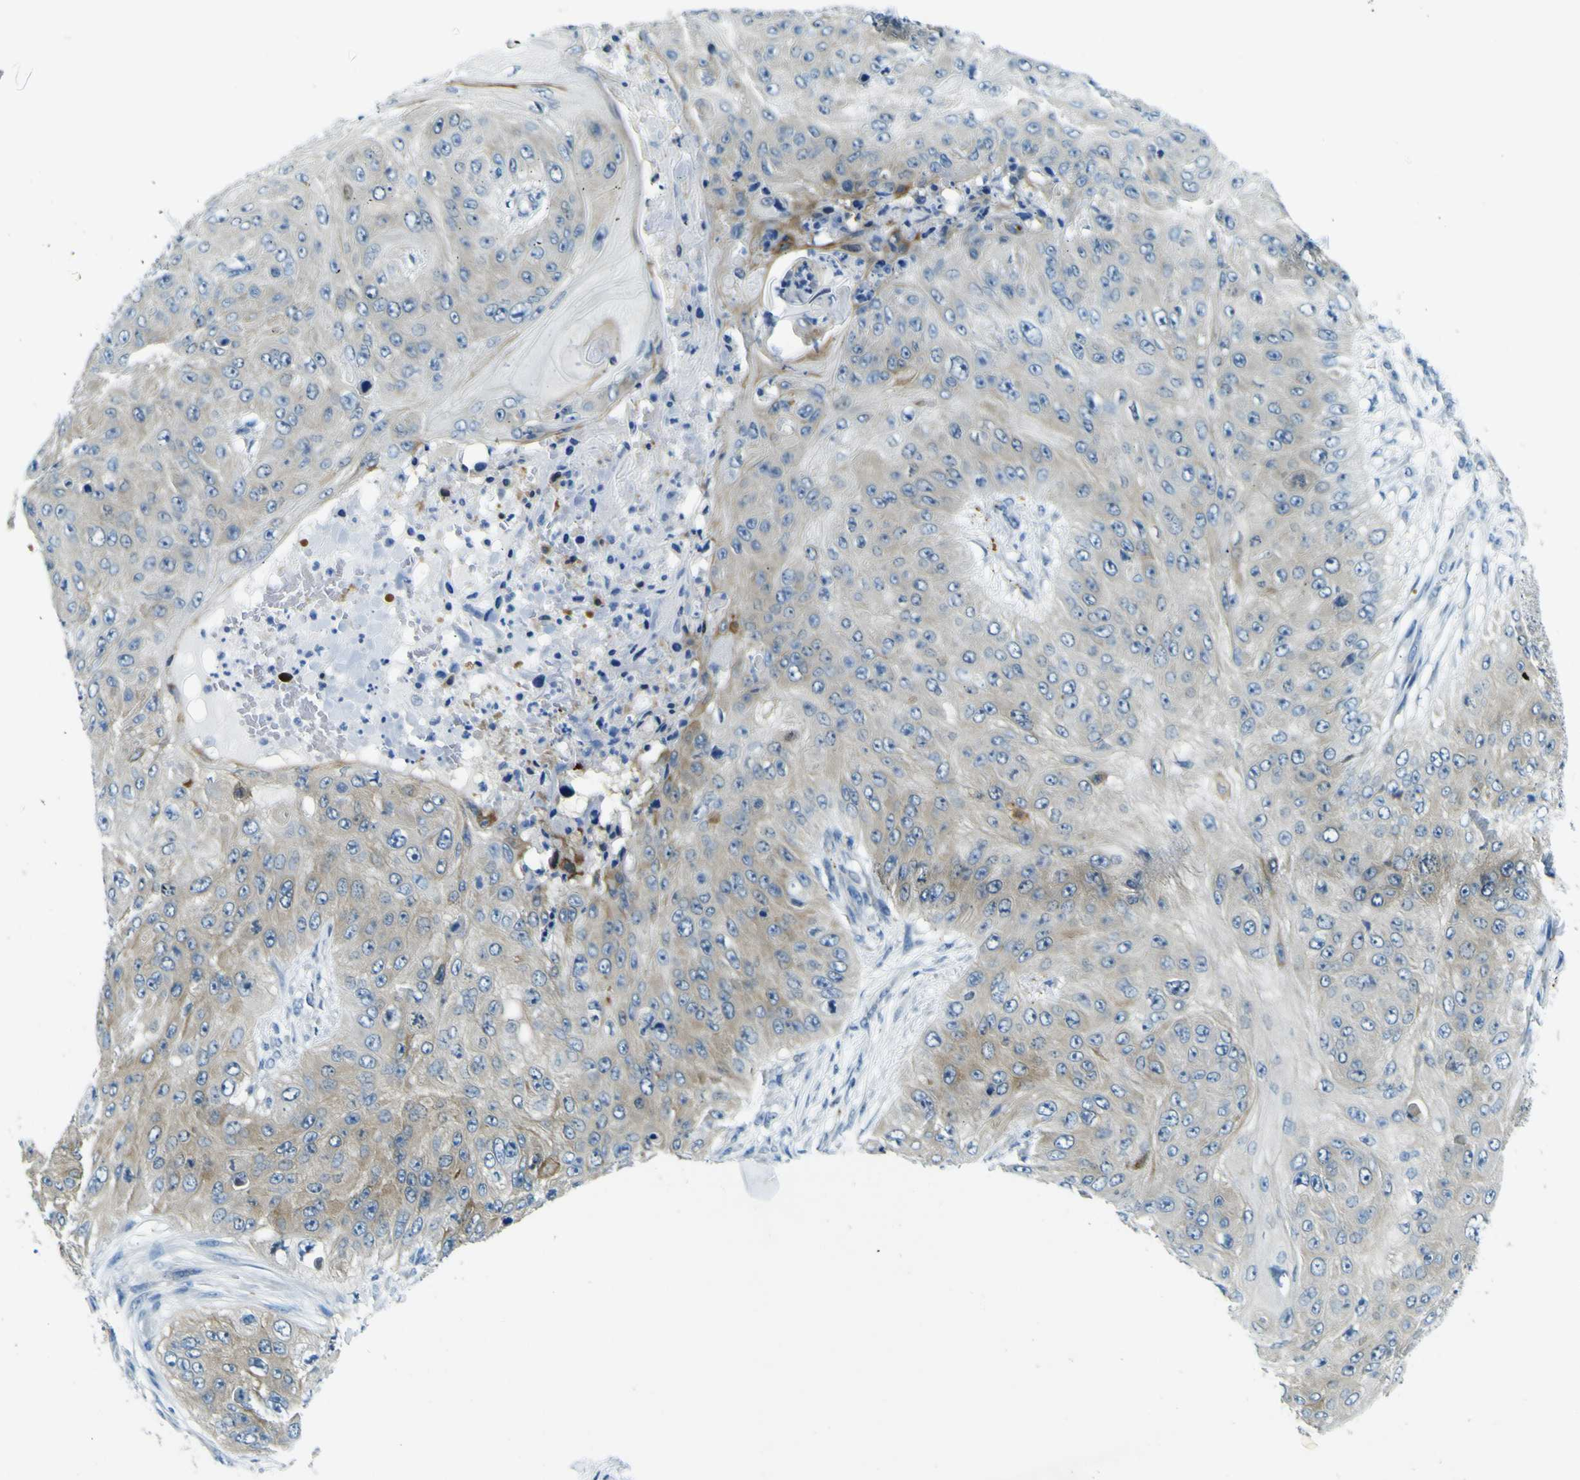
{"staining": {"intensity": "moderate", "quantity": "25%-75%", "location": "cytoplasmic/membranous"}, "tissue": "skin cancer", "cell_type": "Tumor cells", "image_type": "cancer", "snomed": [{"axis": "morphology", "description": "Squamous cell carcinoma, NOS"}, {"axis": "topography", "description": "Skin"}], "caption": "Protein expression analysis of human skin cancer (squamous cell carcinoma) reveals moderate cytoplasmic/membranous expression in about 25%-75% of tumor cells. The staining was performed using DAB (3,3'-diaminobenzidine), with brown indicating positive protein expression. Nuclei are stained blue with hematoxylin.", "gene": "SORCS1", "patient": {"sex": "female", "age": 80}}